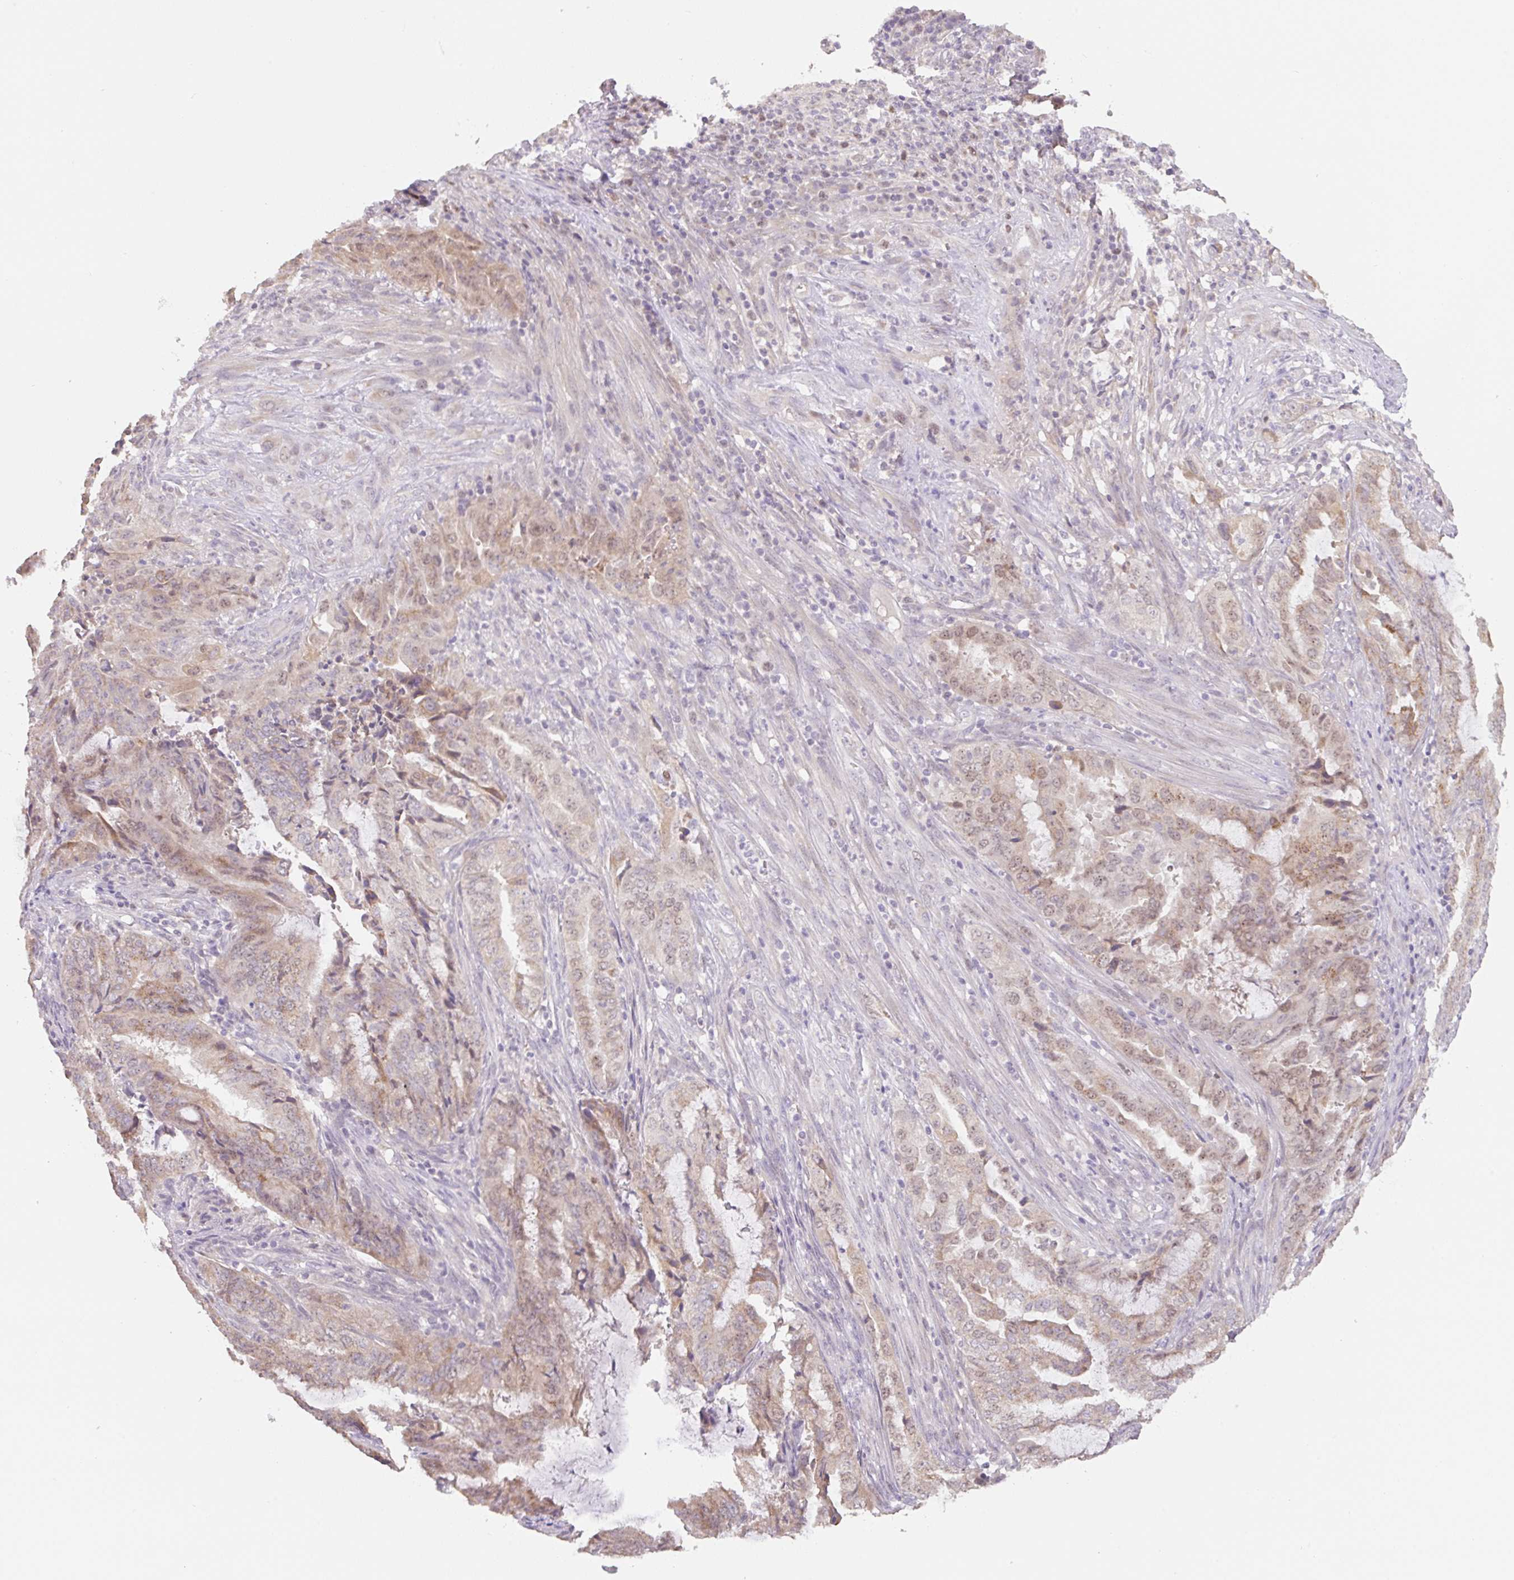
{"staining": {"intensity": "moderate", "quantity": ">75%", "location": "cytoplasmic/membranous,nuclear"}, "tissue": "endometrial cancer", "cell_type": "Tumor cells", "image_type": "cancer", "snomed": [{"axis": "morphology", "description": "Adenocarcinoma, NOS"}, {"axis": "topography", "description": "Endometrium"}], "caption": "Brown immunohistochemical staining in endometrial cancer (adenocarcinoma) displays moderate cytoplasmic/membranous and nuclear staining in about >75% of tumor cells.", "gene": "MIA2", "patient": {"sex": "female", "age": 51}}